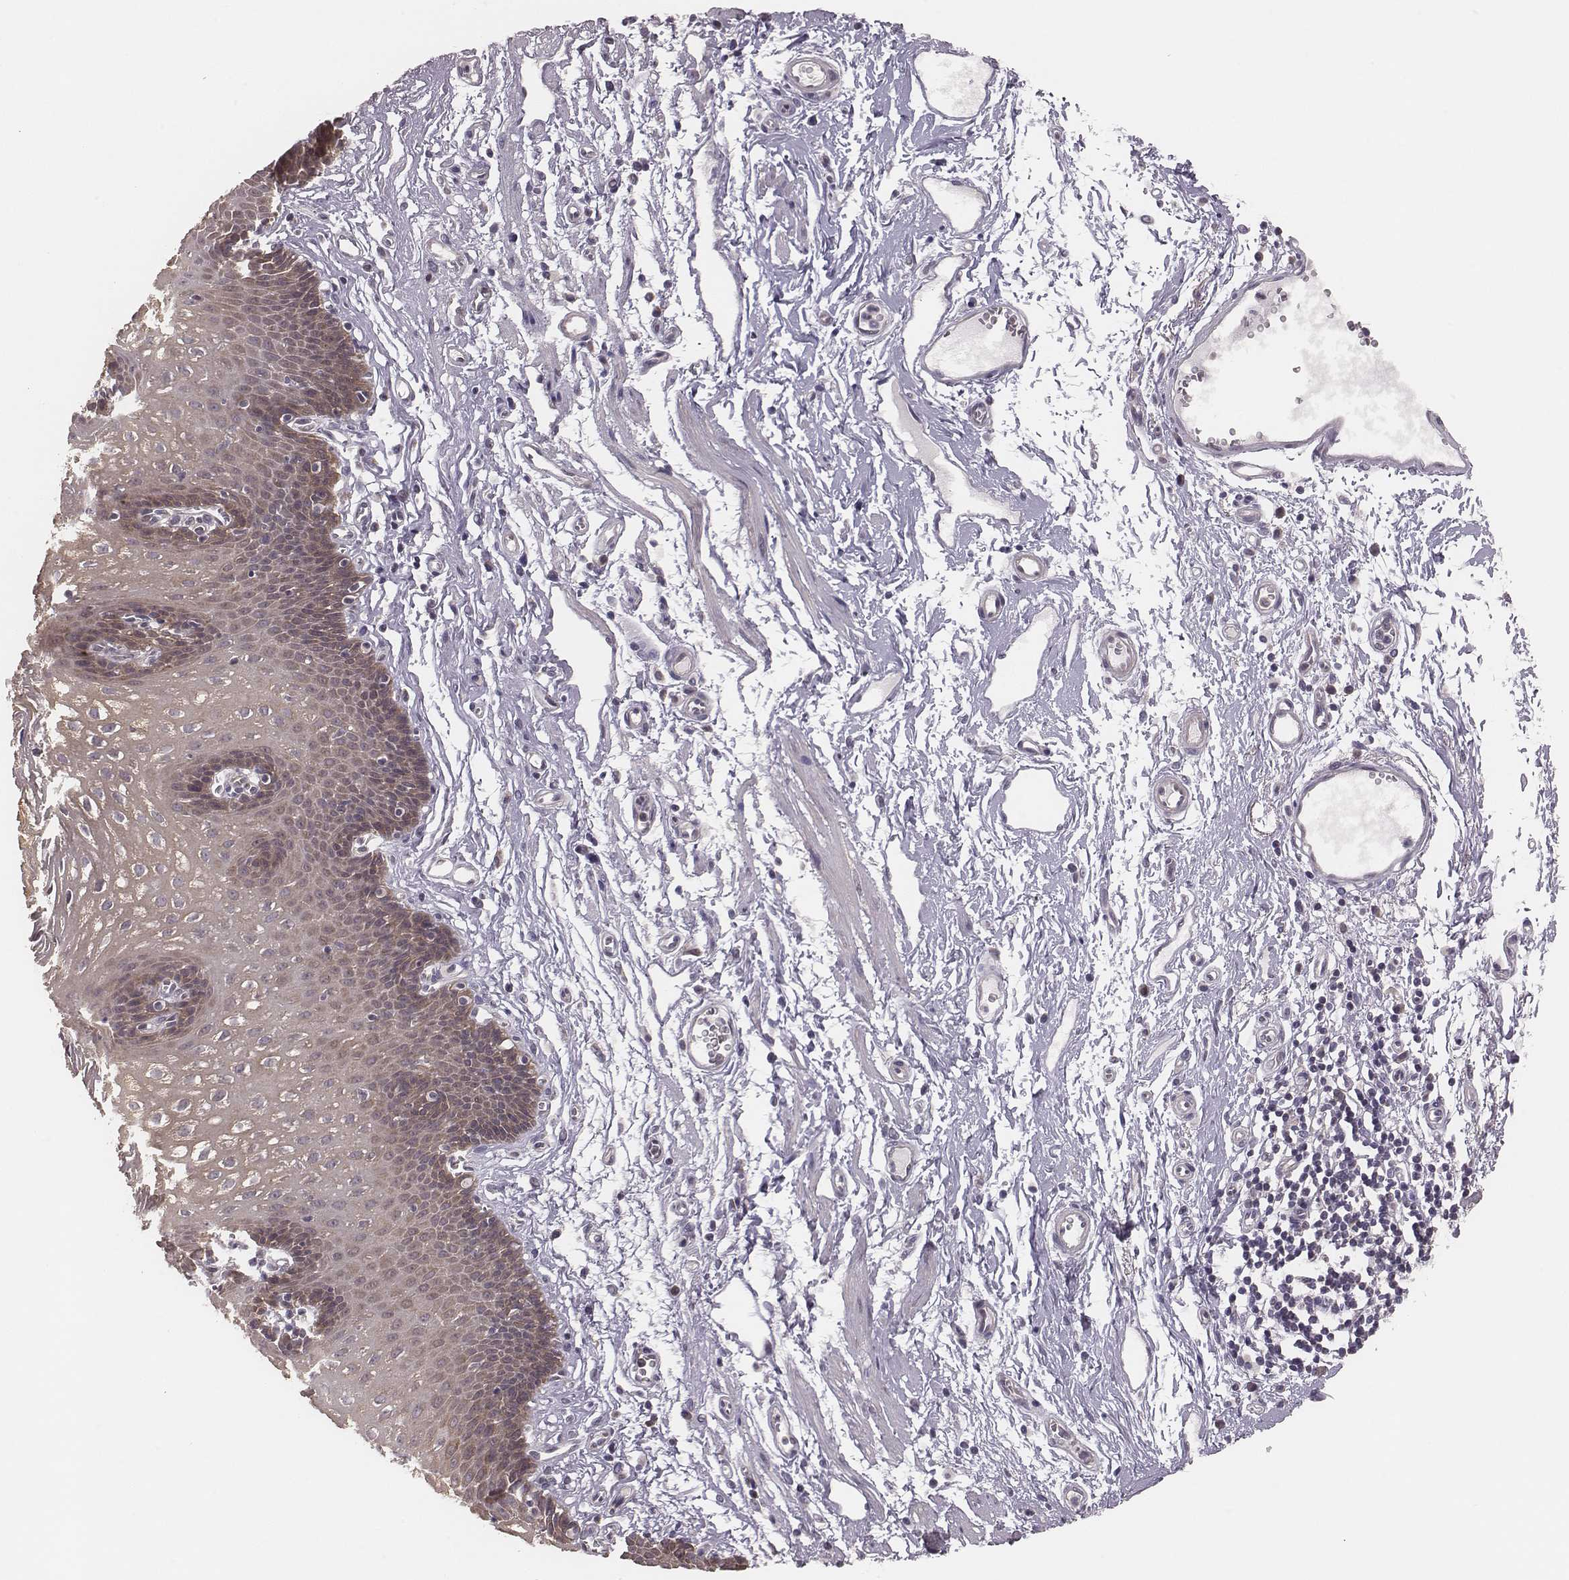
{"staining": {"intensity": "weak", "quantity": ">75%", "location": "cytoplasmic/membranous"}, "tissue": "esophagus", "cell_type": "Squamous epithelial cells", "image_type": "normal", "snomed": [{"axis": "morphology", "description": "Normal tissue, NOS"}, {"axis": "topography", "description": "Esophagus"}], "caption": "High-power microscopy captured an IHC image of unremarkable esophagus, revealing weak cytoplasmic/membranous positivity in about >75% of squamous epithelial cells.", "gene": "HAVCR1", "patient": {"sex": "male", "age": 72}}